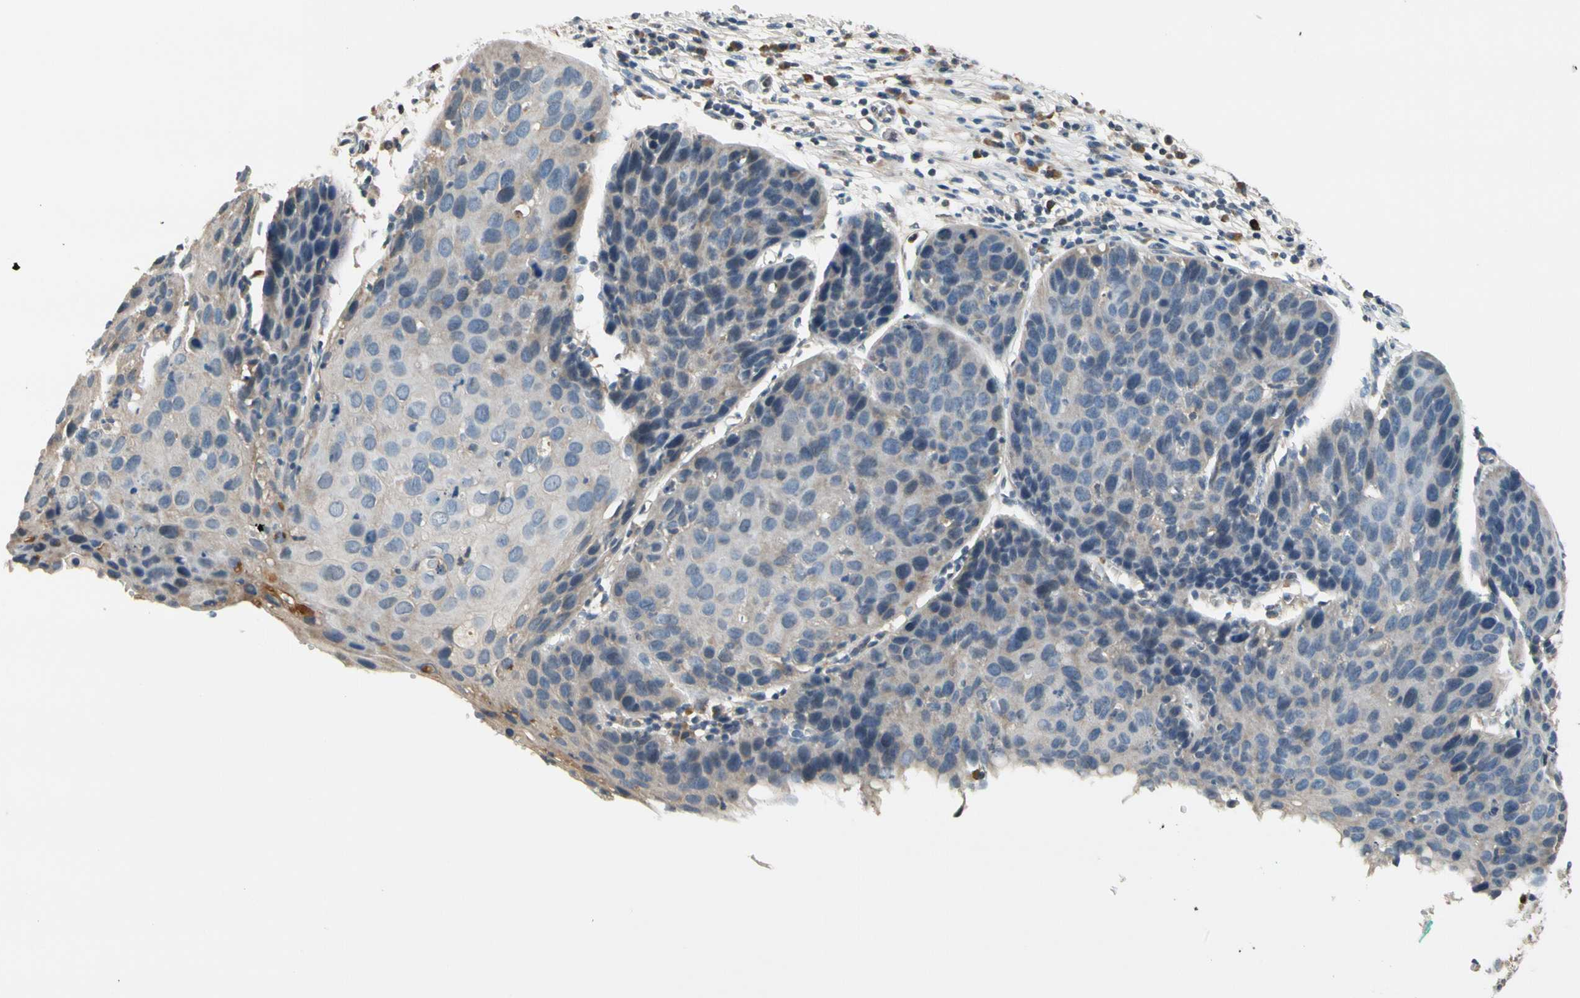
{"staining": {"intensity": "negative", "quantity": "none", "location": "none"}, "tissue": "cervical cancer", "cell_type": "Tumor cells", "image_type": "cancer", "snomed": [{"axis": "morphology", "description": "Squamous cell carcinoma, NOS"}, {"axis": "topography", "description": "Cervix"}], "caption": "Human squamous cell carcinoma (cervical) stained for a protein using immunohistochemistry (IHC) reveals no staining in tumor cells.", "gene": "C4A", "patient": {"sex": "female", "age": 38}}